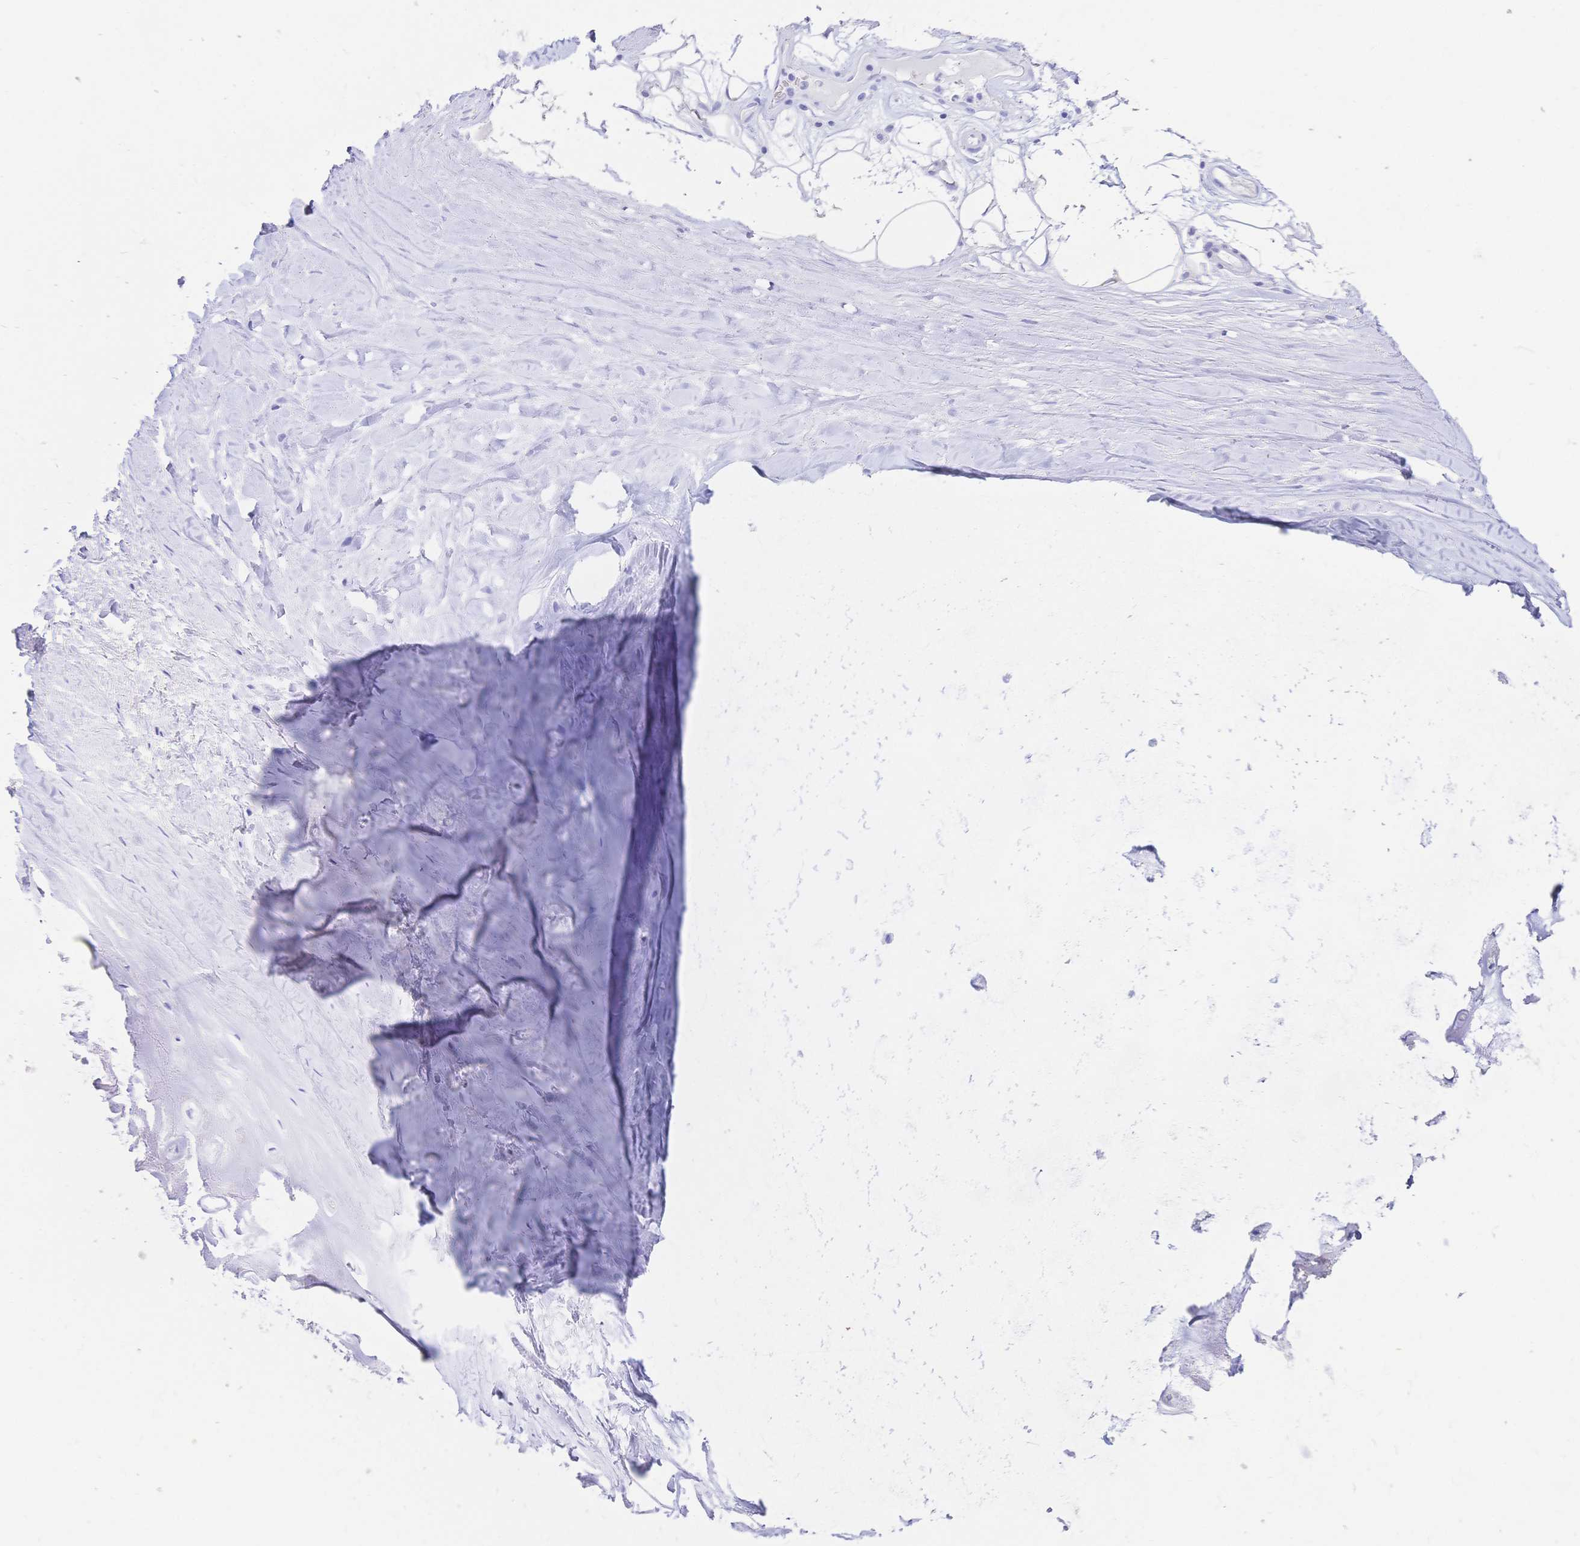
{"staining": {"intensity": "negative", "quantity": "none", "location": "none"}, "tissue": "adipose tissue", "cell_type": "Adipocytes", "image_type": "normal", "snomed": [{"axis": "morphology", "description": "Normal tissue, NOS"}, {"axis": "topography", "description": "Lymph node"}, {"axis": "topography", "description": "Cartilage tissue"}, {"axis": "topography", "description": "Nasopharynx"}], "caption": "Immunohistochemical staining of unremarkable human adipose tissue reveals no significant expression in adipocytes. The staining is performed using DAB brown chromogen with nuclei counter-stained in using hematoxylin.", "gene": "UMOD", "patient": {"sex": "male", "age": 63}}